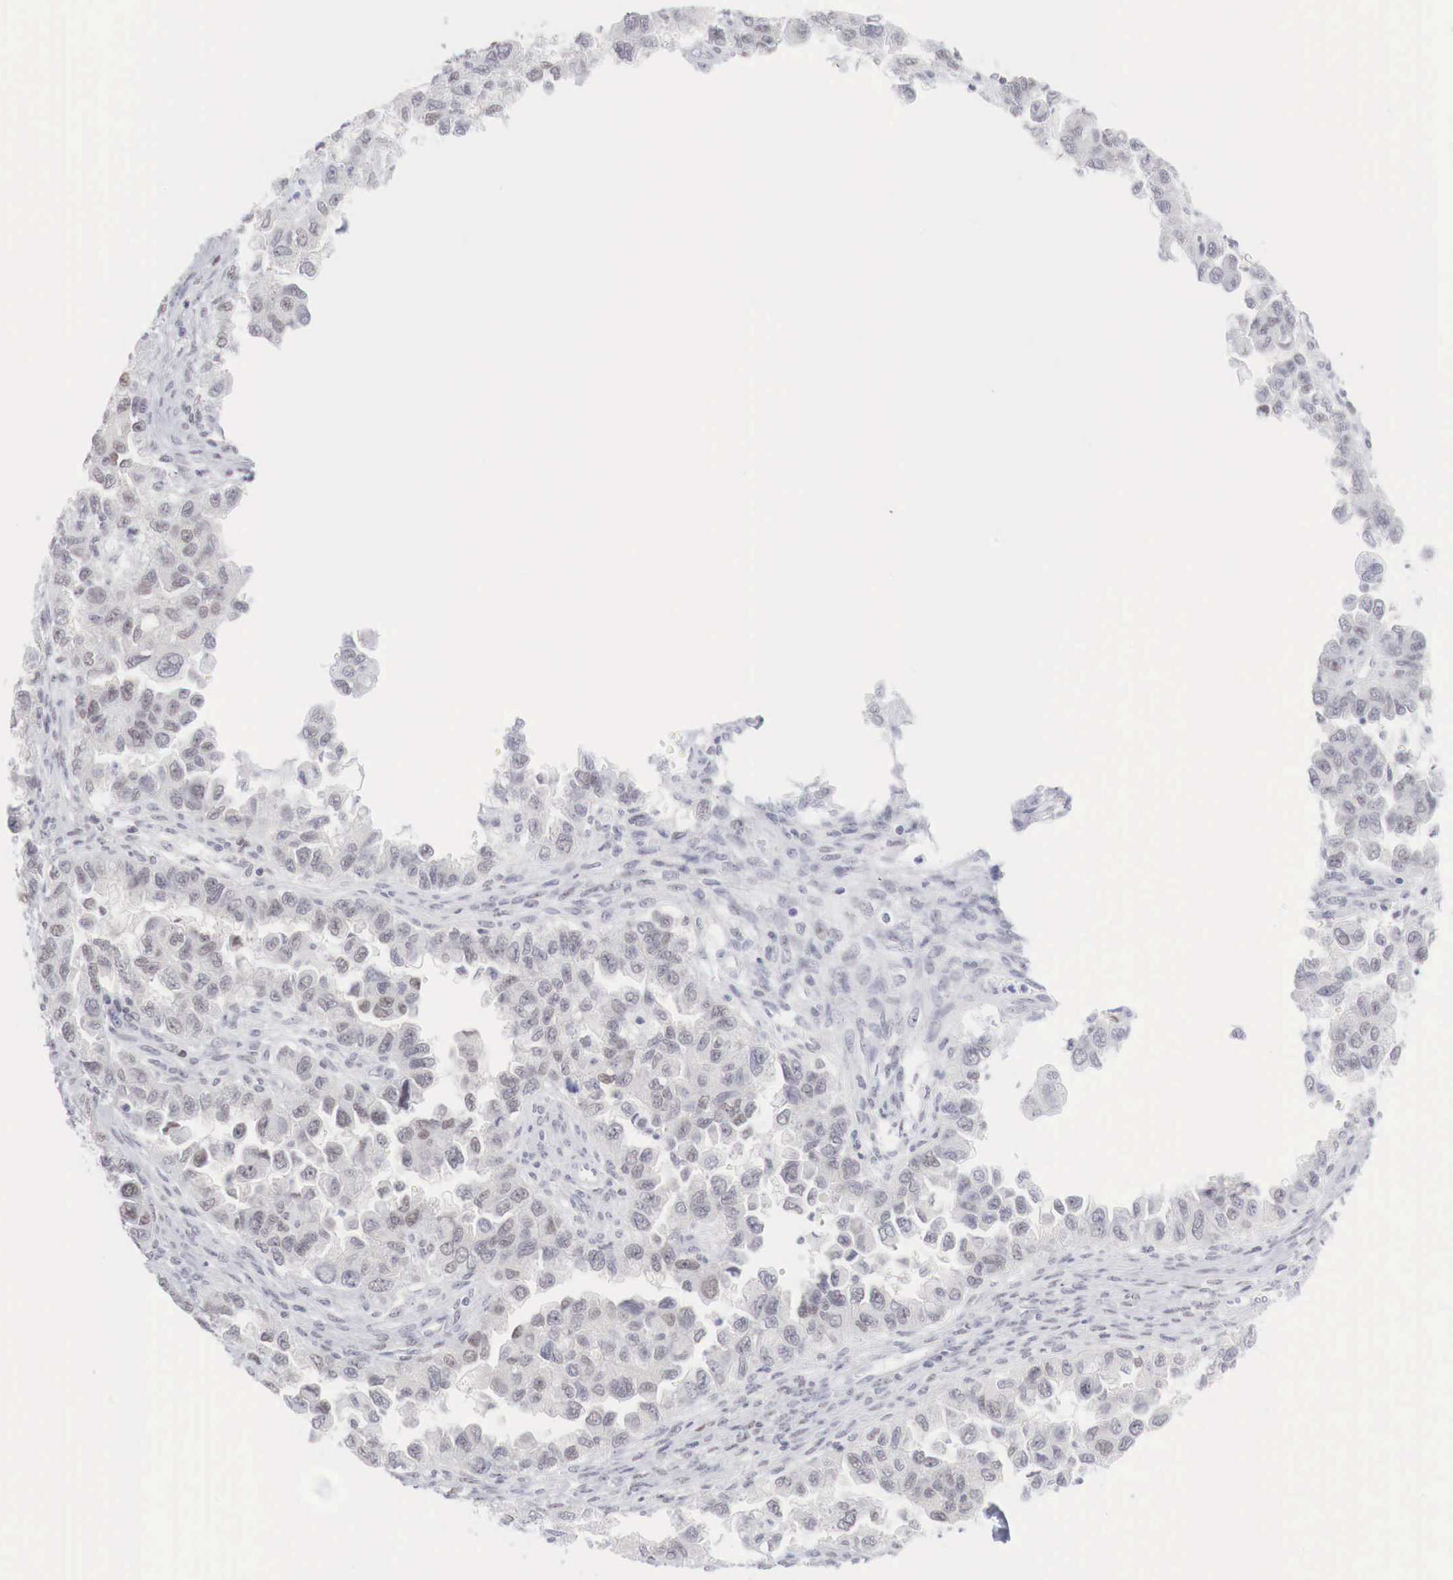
{"staining": {"intensity": "weak", "quantity": "<25%", "location": "nuclear"}, "tissue": "ovarian cancer", "cell_type": "Tumor cells", "image_type": "cancer", "snomed": [{"axis": "morphology", "description": "Cystadenocarcinoma, serous, NOS"}, {"axis": "topography", "description": "Ovary"}], "caption": "Protein analysis of ovarian serous cystadenocarcinoma reveals no significant positivity in tumor cells.", "gene": "FOXP2", "patient": {"sex": "female", "age": 84}}